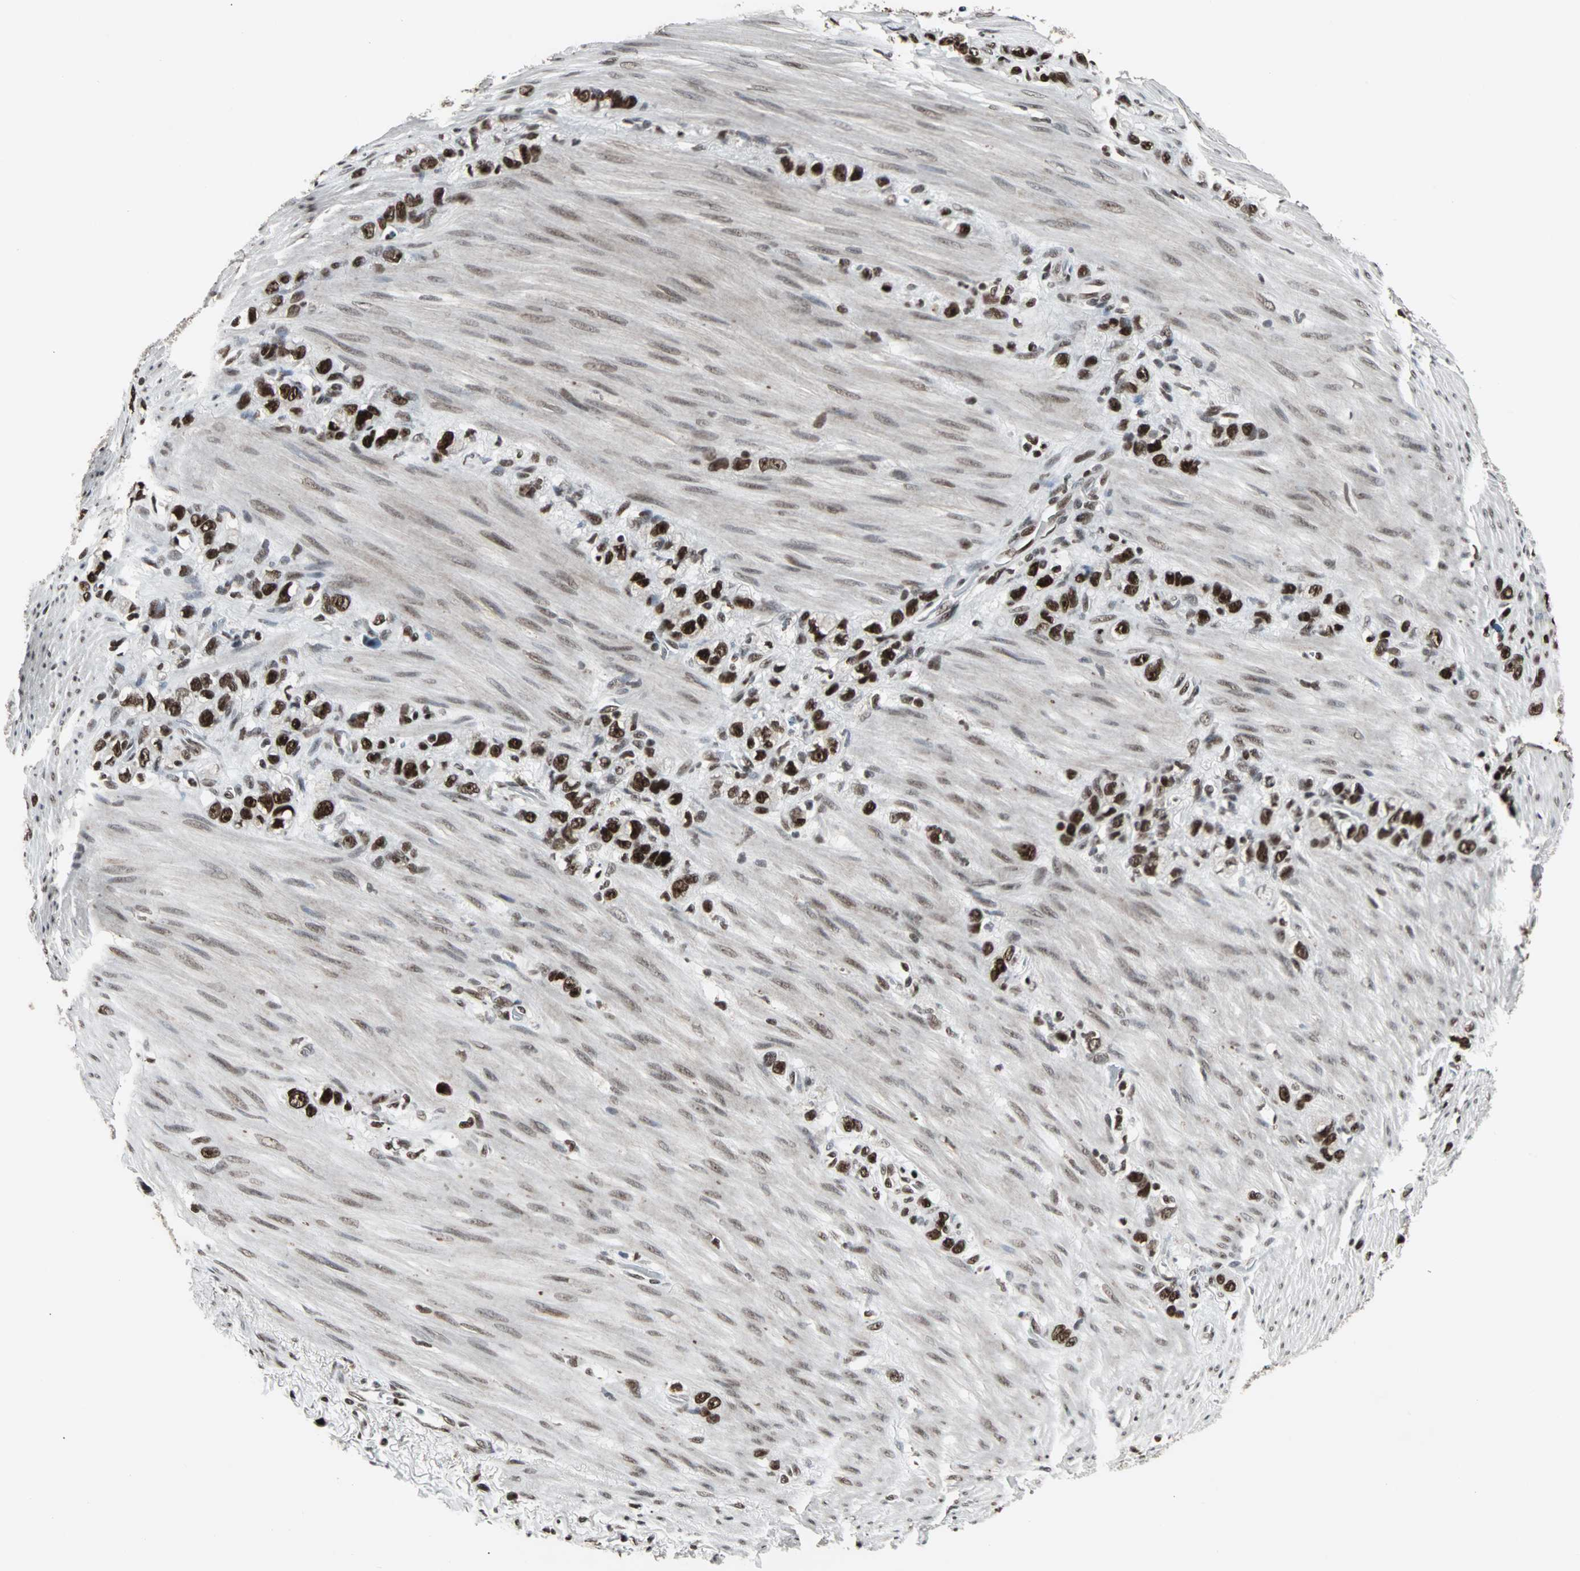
{"staining": {"intensity": "strong", "quantity": ">75%", "location": "nuclear"}, "tissue": "stomach cancer", "cell_type": "Tumor cells", "image_type": "cancer", "snomed": [{"axis": "morphology", "description": "Normal tissue, NOS"}, {"axis": "morphology", "description": "Adenocarcinoma, NOS"}, {"axis": "morphology", "description": "Adenocarcinoma, High grade"}, {"axis": "topography", "description": "Stomach, upper"}, {"axis": "topography", "description": "Stomach"}], "caption": "A photomicrograph of stomach high-grade adenocarcinoma stained for a protein shows strong nuclear brown staining in tumor cells. (Stains: DAB in brown, nuclei in blue, Microscopy: brightfield microscopy at high magnification).", "gene": "PNKP", "patient": {"sex": "female", "age": 65}}